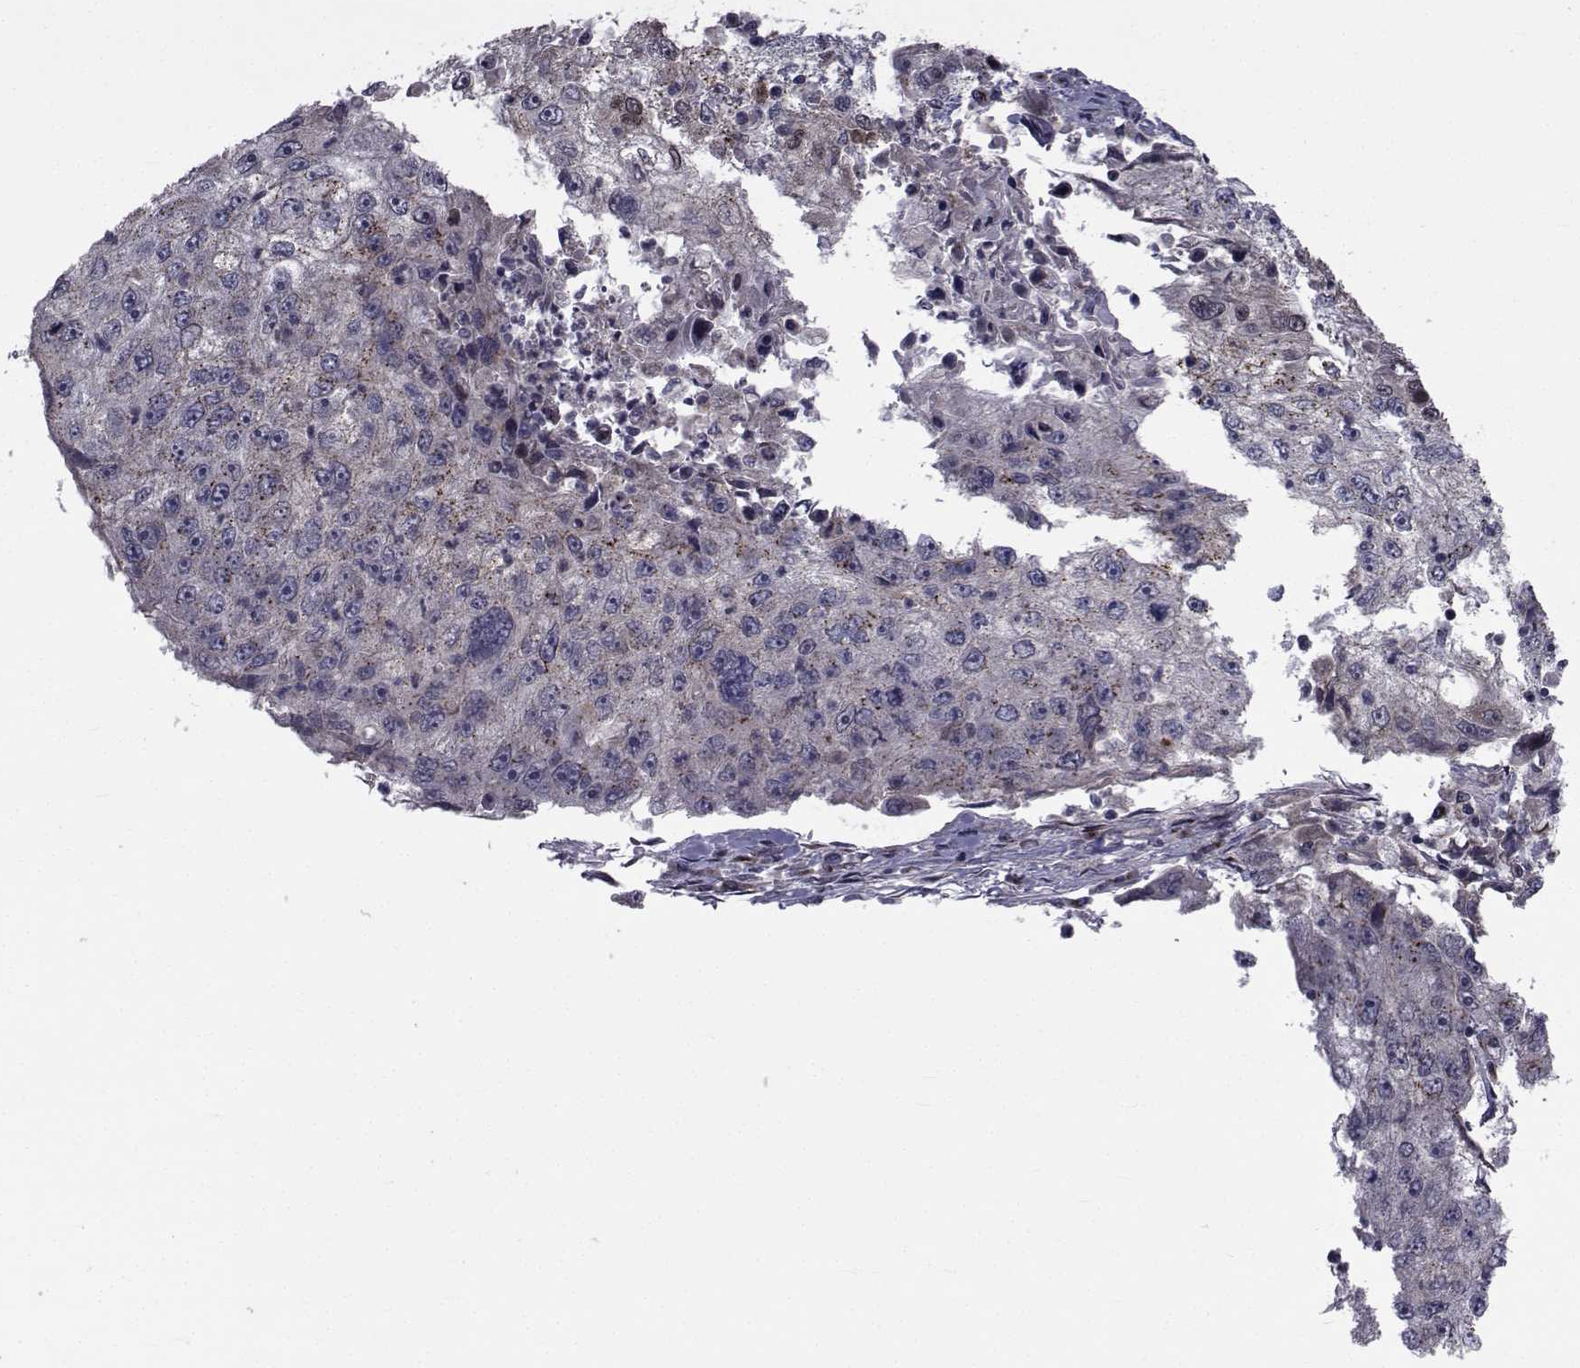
{"staining": {"intensity": "moderate", "quantity": "<25%", "location": "cytoplasmic/membranous"}, "tissue": "cervical cancer", "cell_type": "Tumor cells", "image_type": "cancer", "snomed": [{"axis": "morphology", "description": "Squamous cell carcinoma, NOS"}, {"axis": "topography", "description": "Cervix"}], "caption": "Immunohistochemical staining of human squamous cell carcinoma (cervical) displays low levels of moderate cytoplasmic/membranous protein staining in approximately <25% of tumor cells.", "gene": "ATP6V1C2", "patient": {"sex": "female", "age": 36}}